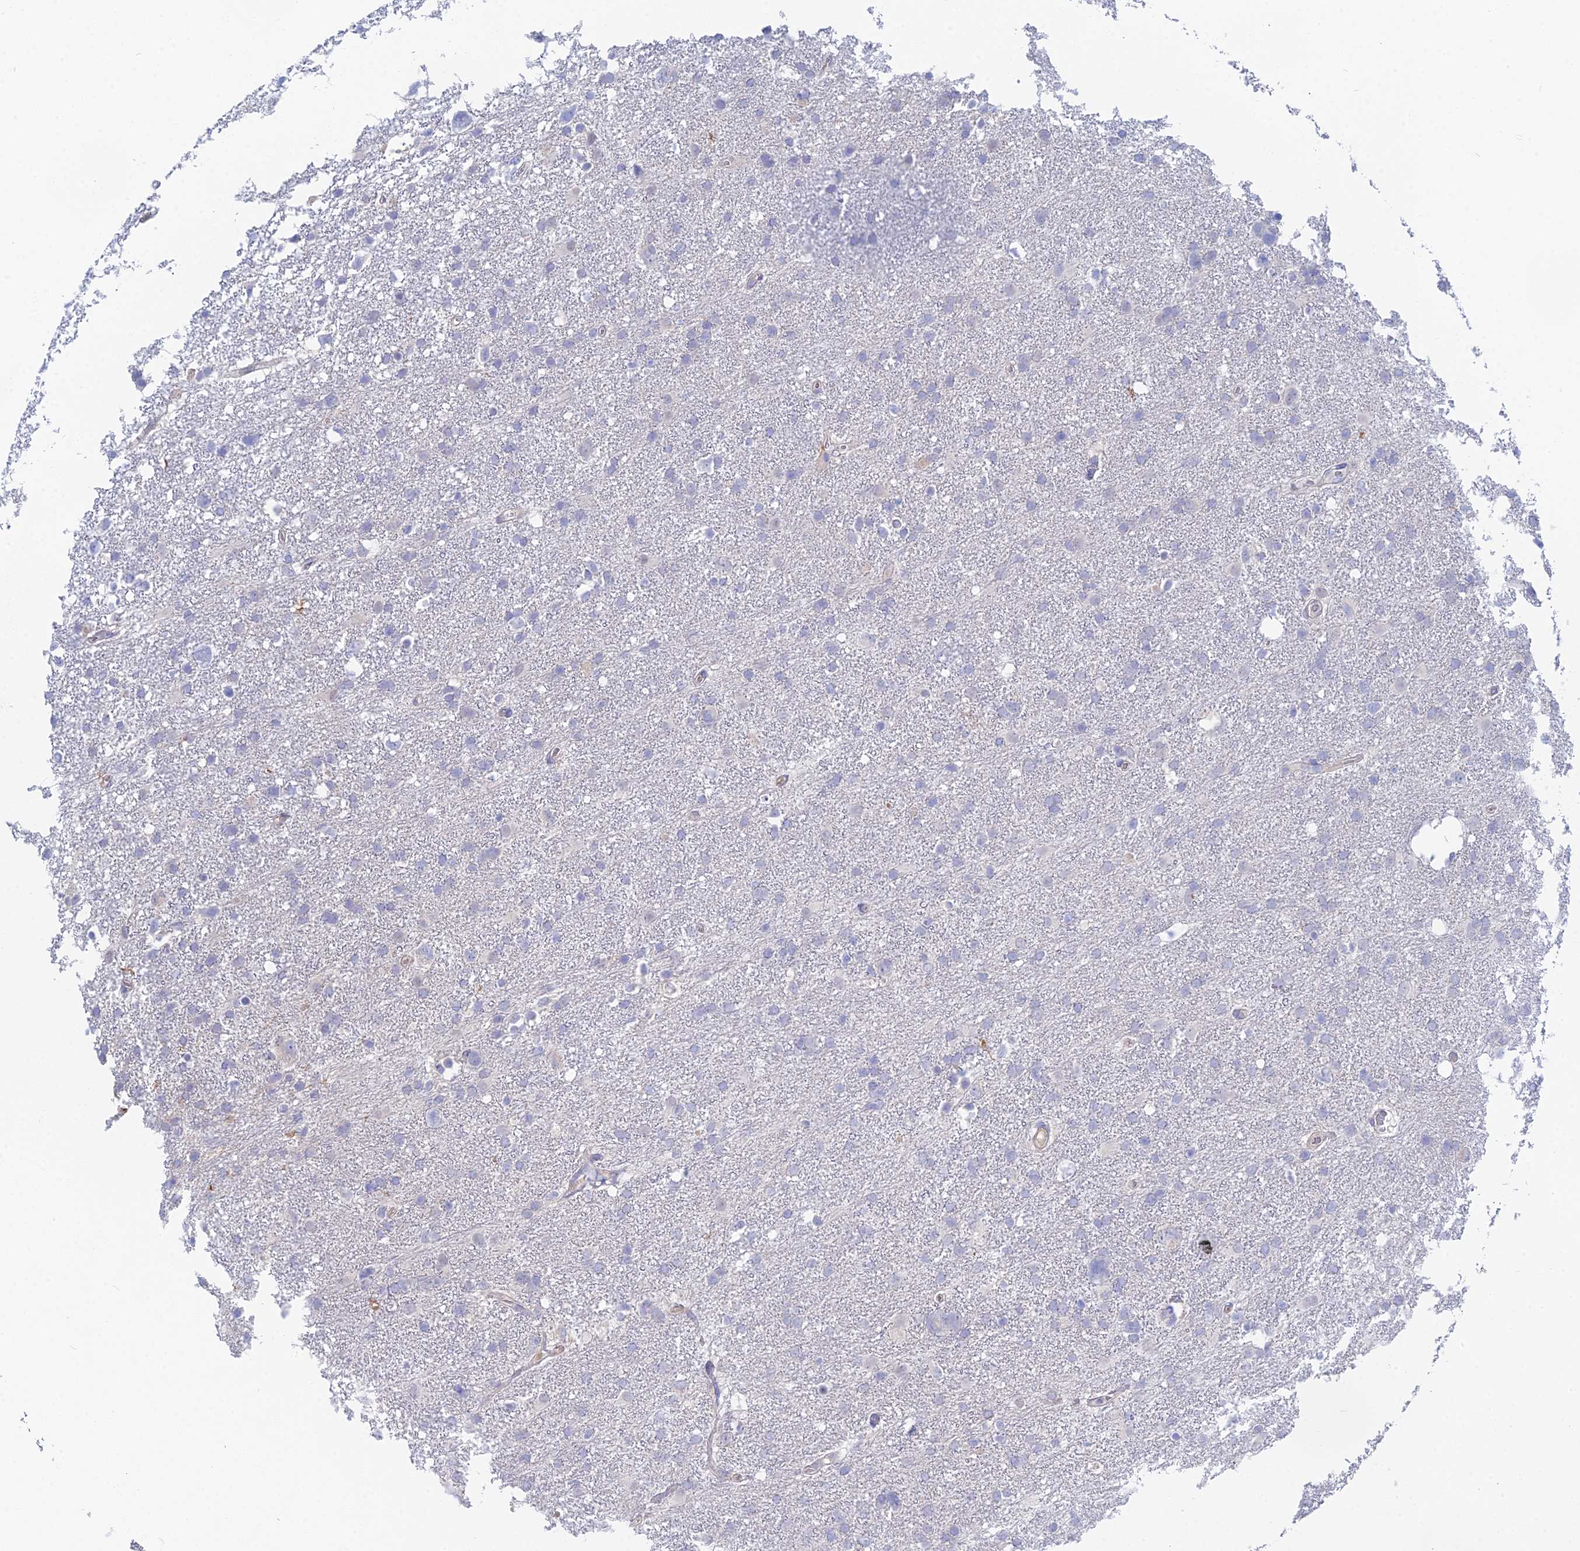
{"staining": {"intensity": "negative", "quantity": "none", "location": "none"}, "tissue": "glioma", "cell_type": "Tumor cells", "image_type": "cancer", "snomed": [{"axis": "morphology", "description": "Glioma, malignant, High grade"}, {"axis": "topography", "description": "Brain"}], "caption": "A histopathology image of glioma stained for a protein displays no brown staining in tumor cells.", "gene": "DNAH14", "patient": {"sex": "male", "age": 61}}